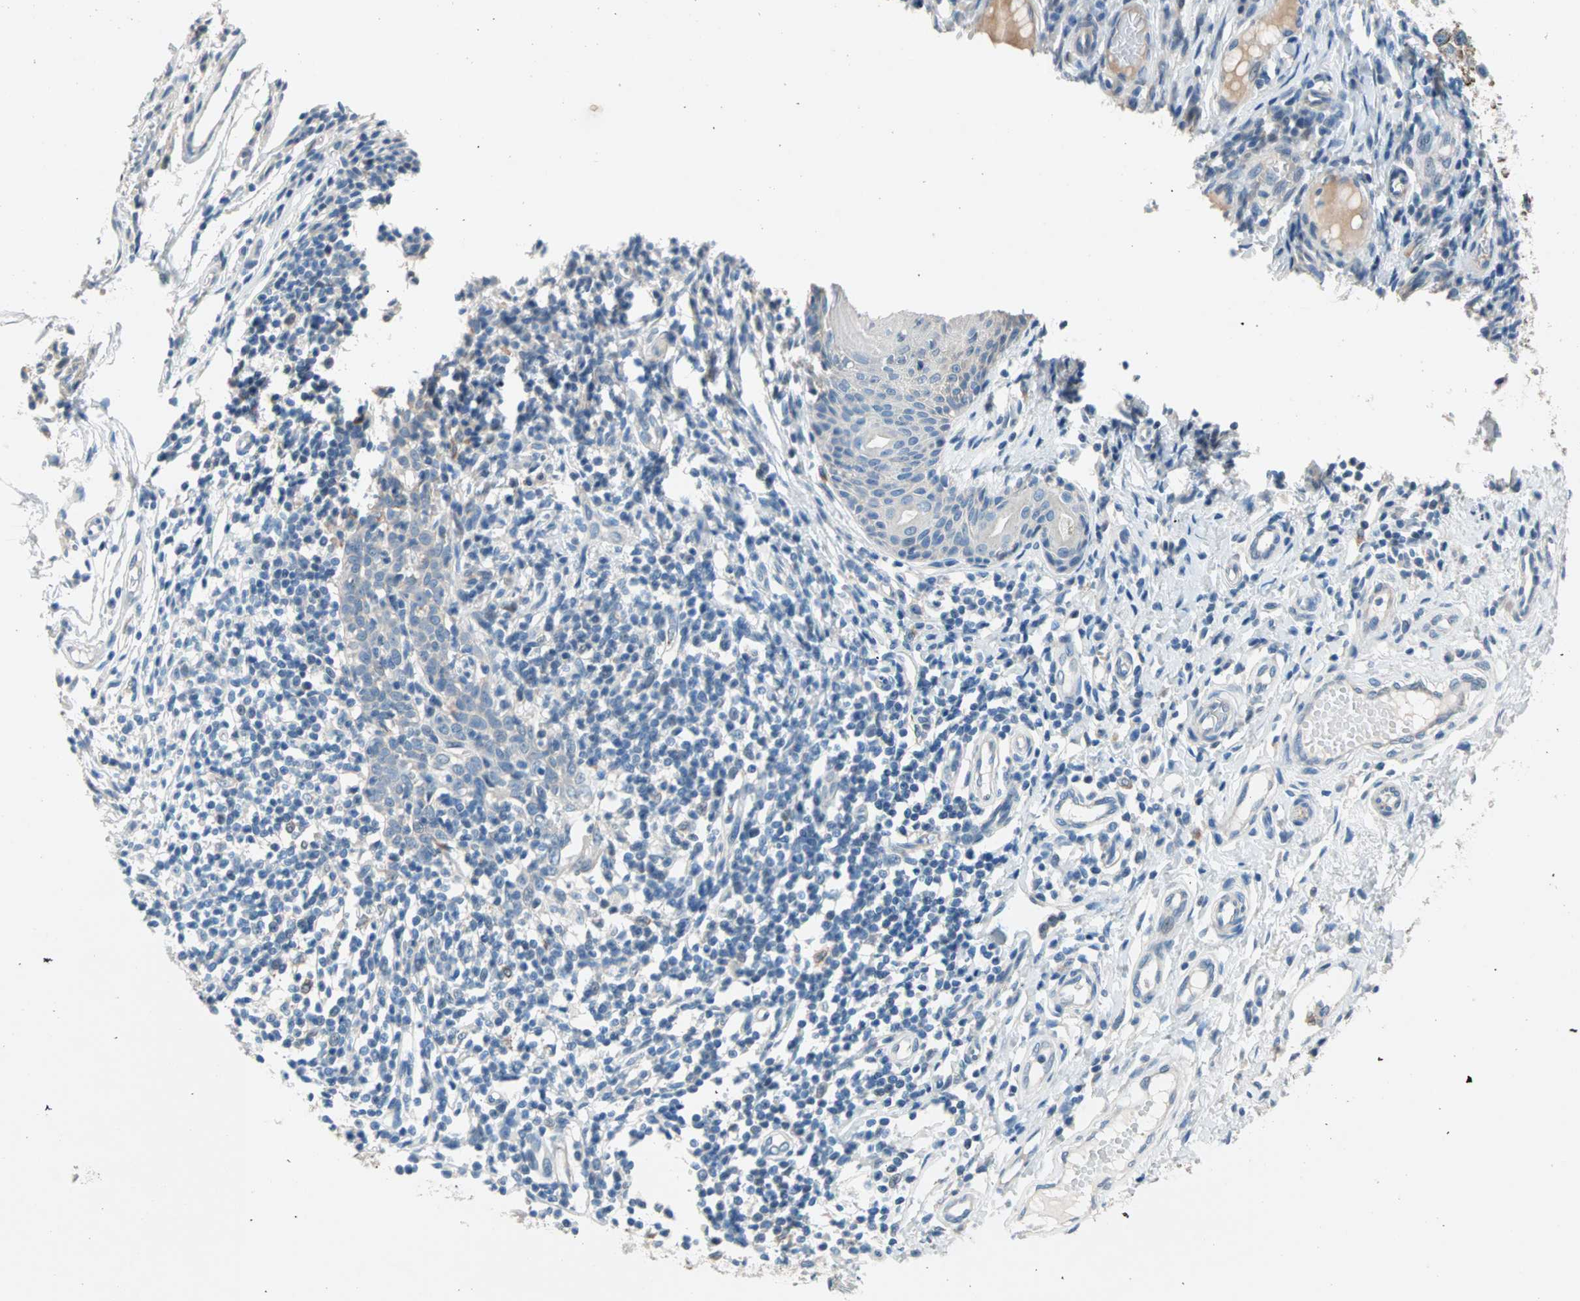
{"staining": {"intensity": "negative", "quantity": "none", "location": "none"}, "tissue": "skin cancer", "cell_type": "Tumor cells", "image_type": "cancer", "snomed": [{"axis": "morphology", "description": "Normal tissue, NOS"}, {"axis": "morphology", "description": "Basal cell carcinoma"}, {"axis": "topography", "description": "Skin"}], "caption": "IHC of skin basal cell carcinoma shows no expression in tumor cells. (Immunohistochemistry (ihc), brightfield microscopy, high magnification).", "gene": "TMEM163", "patient": {"sex": "male", "age": 87}}